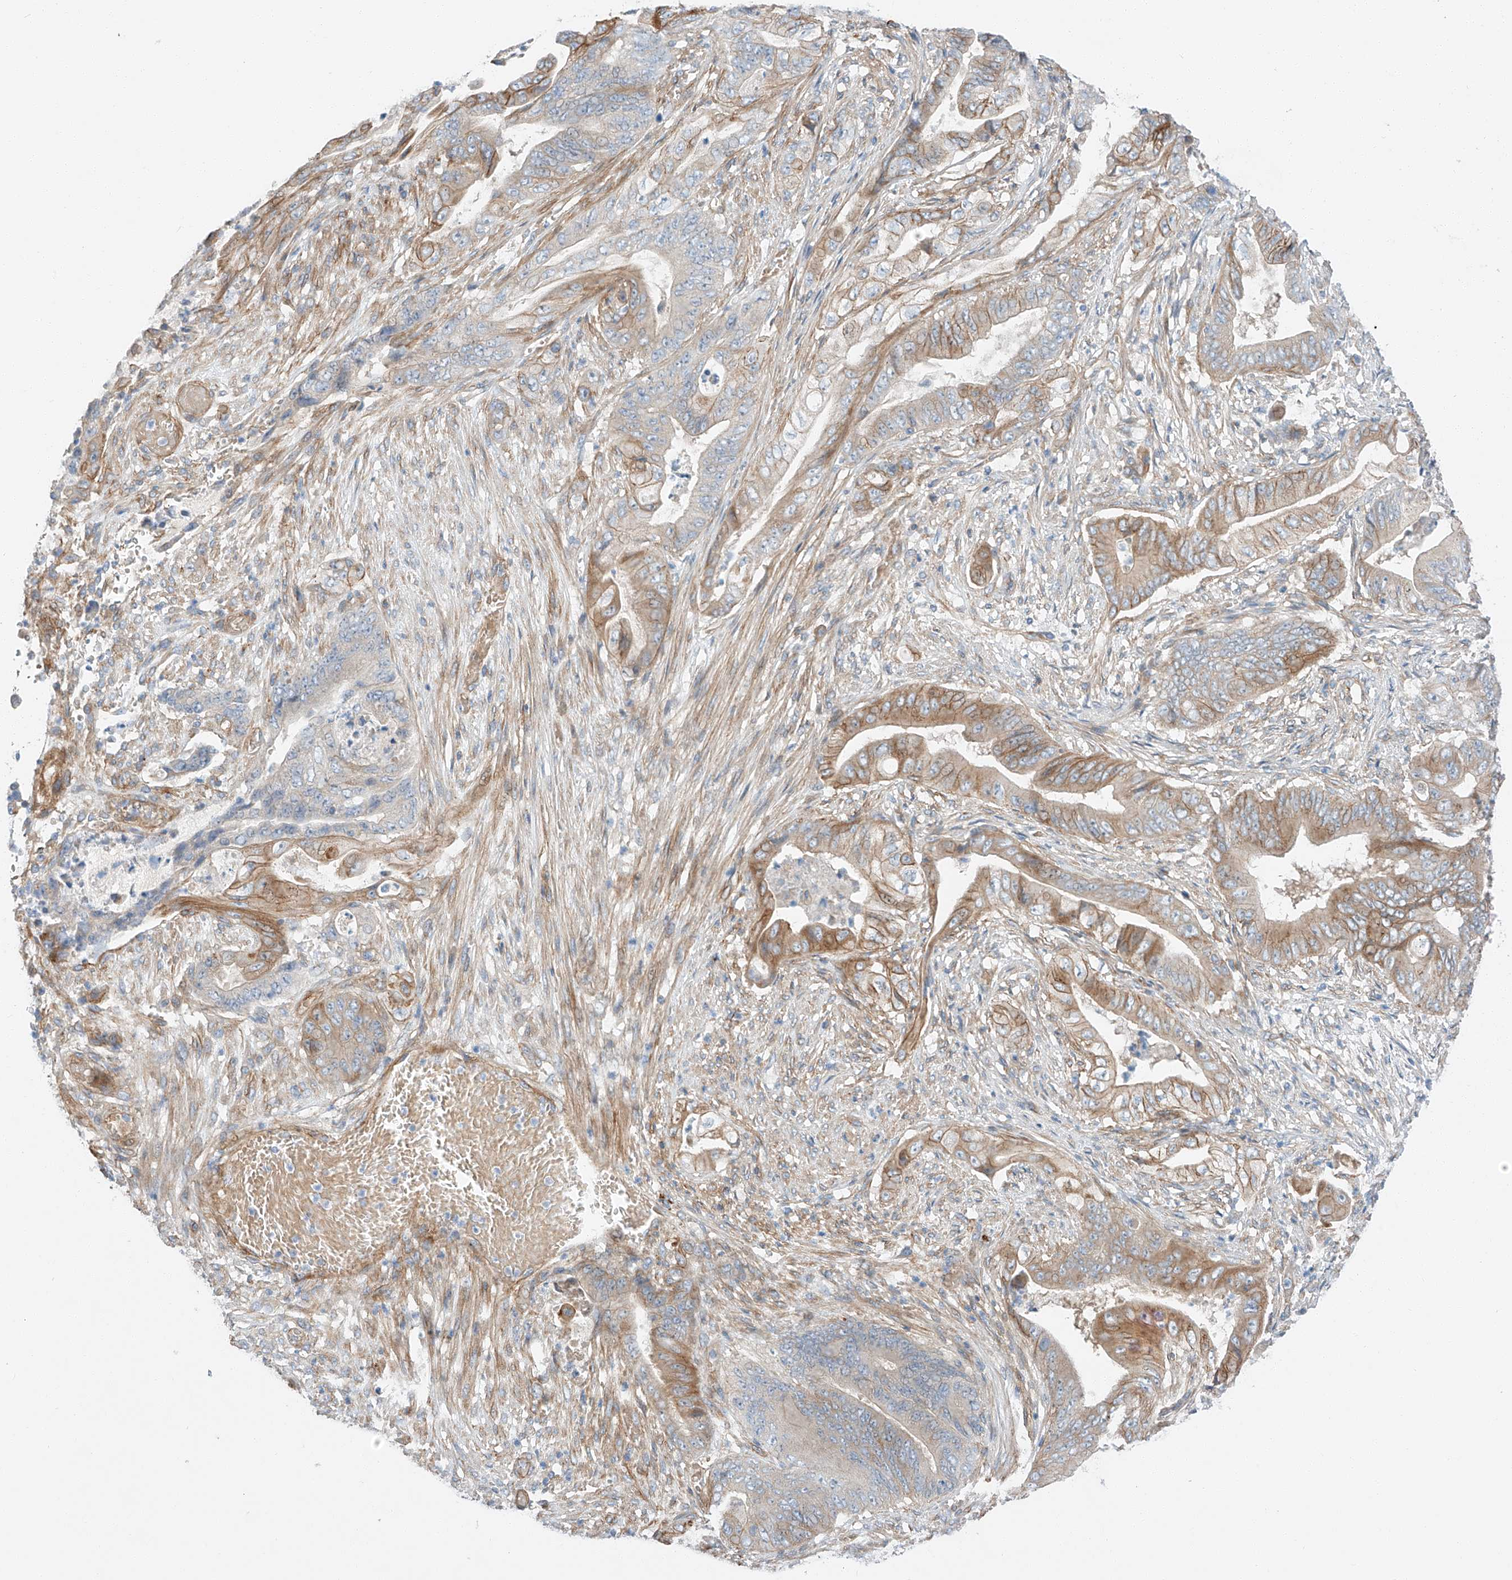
{"staining": {"intensity": "moderate", "quantity": "25%-75%", "location": "cytoplasmic/membranous"}, "tissue": "stomach cancer", "cell_type": "Tumor cells", "image_type": "cancer", "snomed": [{"axis": "morphology", "description": "Adenocarcinoma, NOS"}, {"axis": "topography", "description": "Stomach"}], "caption": "About 25%-75% of tumor cells in stomach cancer demonstrate moderate cytoplasmic/membranous protein positivity as visualized by brown immunohistochemical staining.", "gene": "MINDY4", "patient": {"sex": "female", "age": 73}}